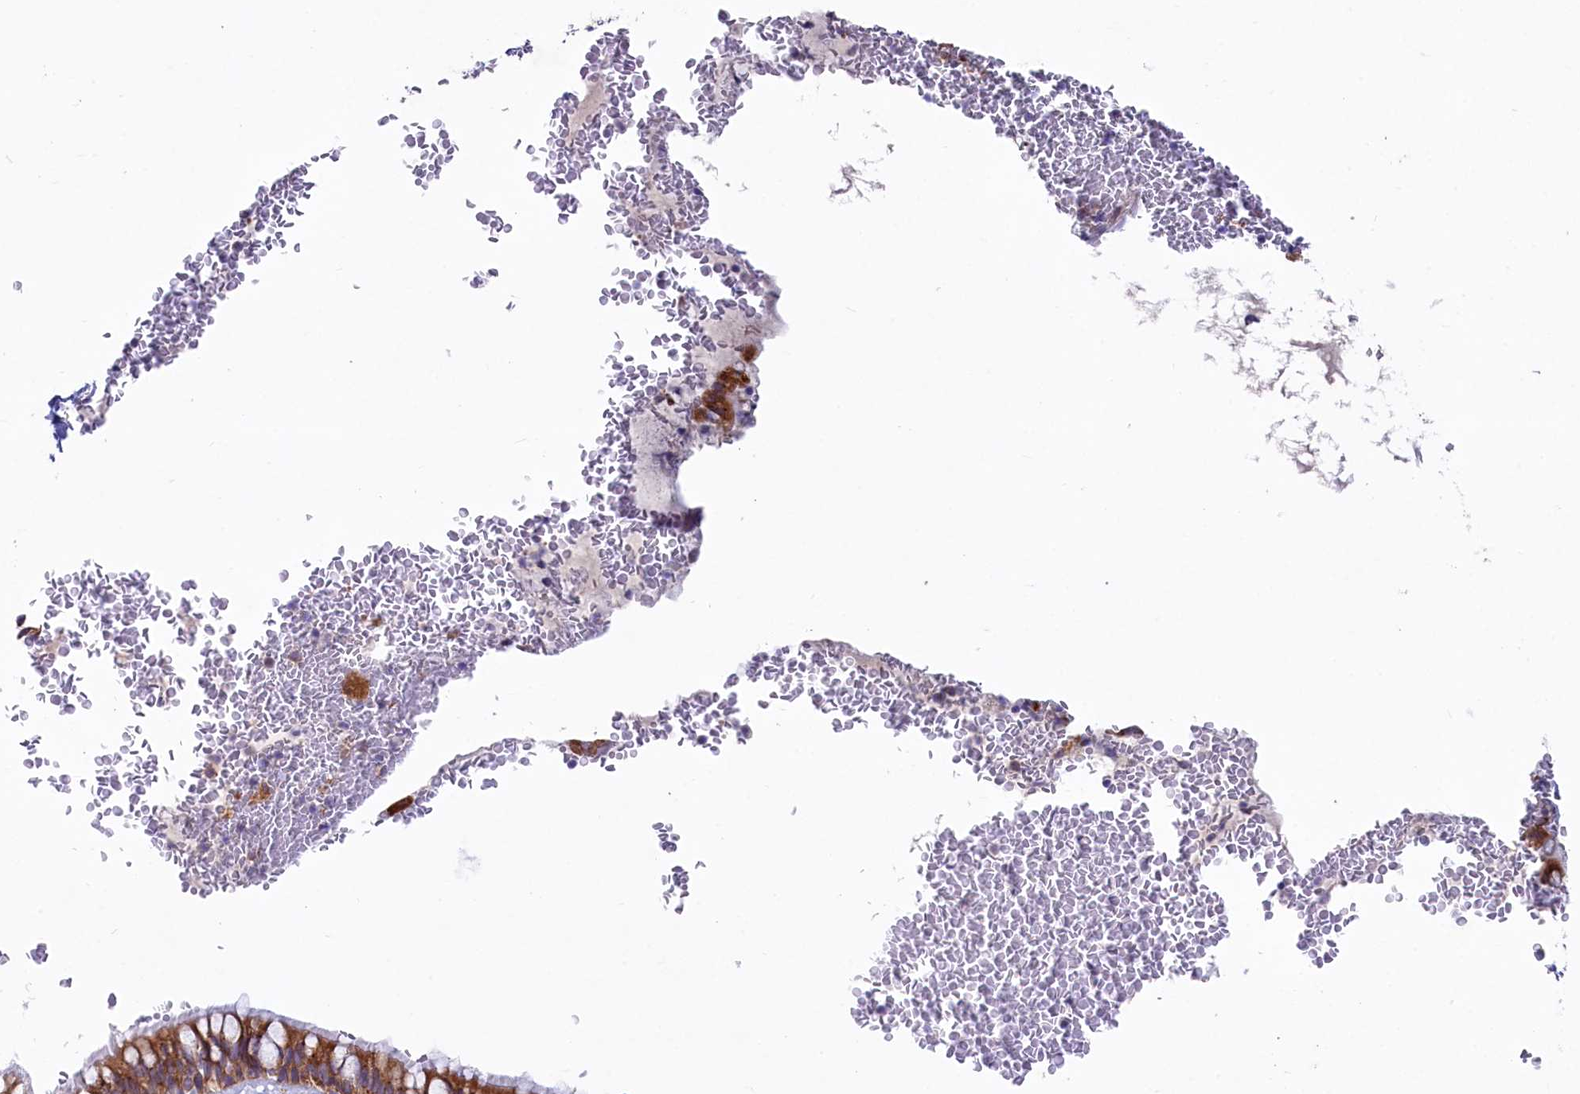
{"staining": {"intensity": "moderate", "quantity": ">75%", "location": "cytoplasmic/membranous"}, "tissue": "bronchus", "cell_type": "Respiratory epithelial cells", "image_type": "normal", "snomed": [{"axis": "morphology", "description": "Normal tissue, NOS"}, {"axis": "topography", "description": "Cartilage tissue"}, {"axis": "topography", "description": "Bronchus"}], "caption": "High-magnification brightfield microscopy of unremarkable bronchus stained with DAB (brown) and counterstained with hematoxylin (blue). respiratory epithelial cells exhibit moderate cytoplasmic/membranous staining is seen in approximately>75% of cells.", "gene": "CHID1", "patient": {"sex": "female", "age": 36}}